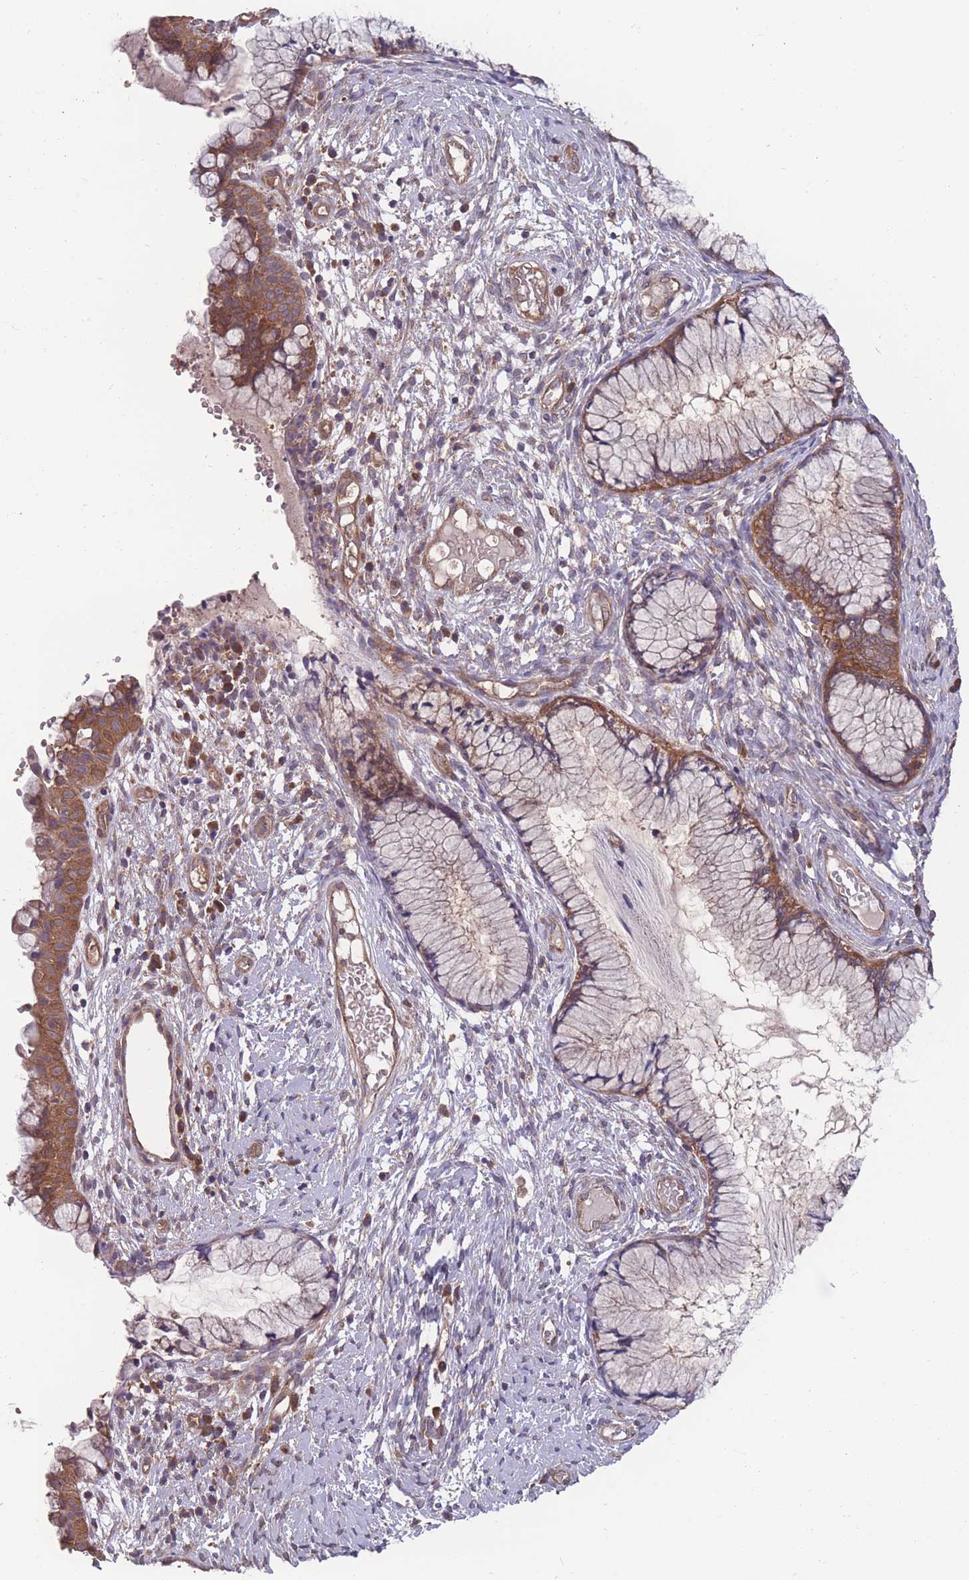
{"staining": {"intensity": "moderate", "quantity": "25%-75%", "location": "cytoplasmic/membranous"}, "tissue": "cervix", "cell_type": "Glandular cells", "image_type": "normal", "snomed": [{"axis": "morphology", "description": "Normal tissue, NOS"}, {"axis": "topography", "description": "Cervix"}], "caption": "This micrograph displays unremarkable cervix stained with IHC to label a protein in brown. The cytoplasmic/membranous of glandular cells show moderate positivity for the protein. Nuclei are counter-stained blue.", "gene": "ZPR1", "patient": {"sex": "female", "age": 42}}